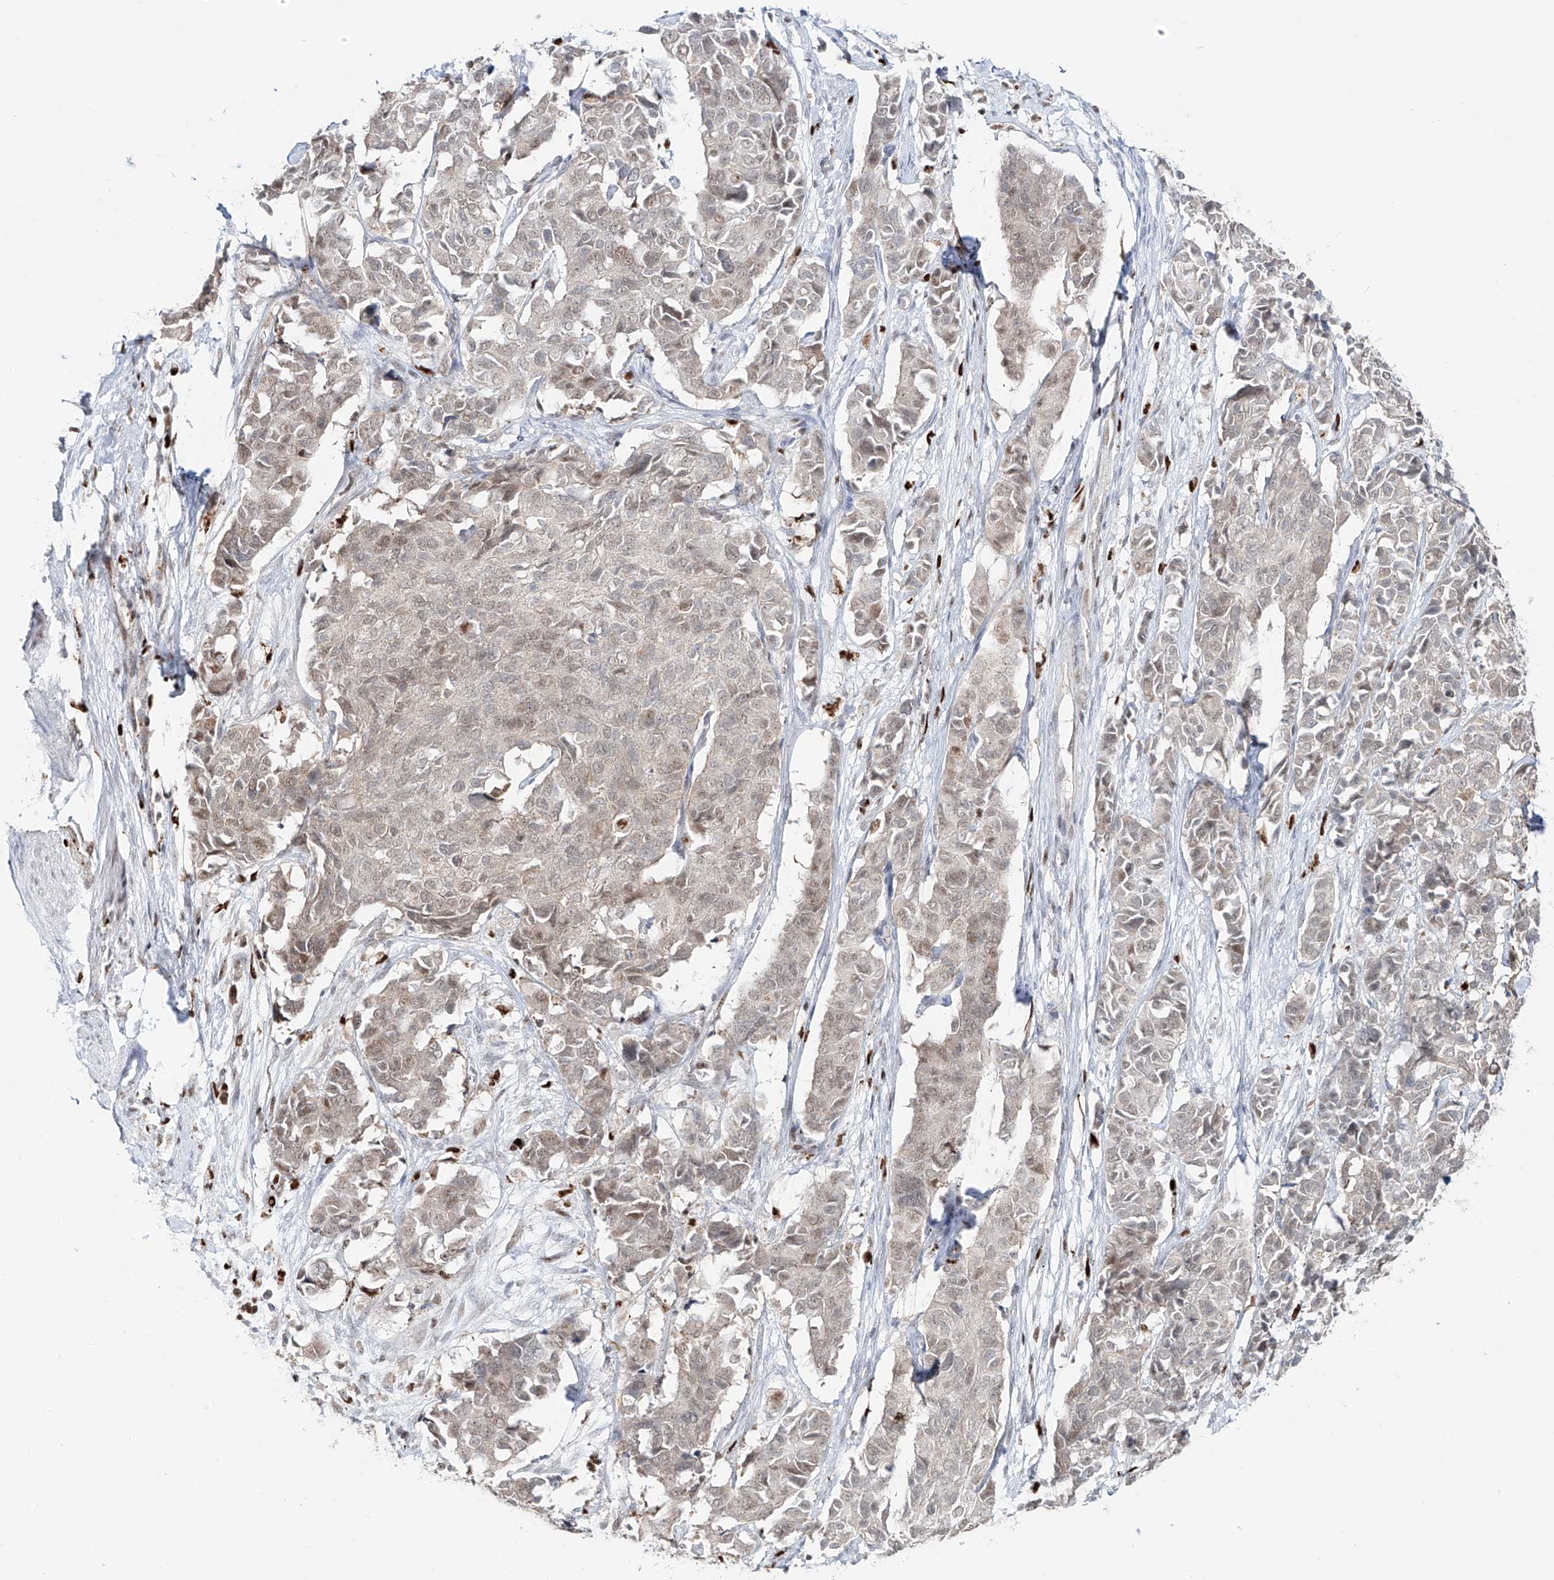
{"staining": {"intensity": "weak", "quantity": "<25%", "location": "nuclear"}, "tissue": "cervical cancer", "cell_type": "Tumor cells", "image_type": "cancer", "snomed": [{"axis": "morphology", "description": "Normal tissue, NOS"}, {"axis": "morphology", "description": "Squamous cell carcinoma, NOS"}, {"axis": "topography", "description": "Cervix"}], "caption": "A high-resolution histopathology image shows immunohistochemistry (IHC) staining of squamous cell carcinoma (cervical), which exhibits no significant staining in tumor cells.", "gene": "DZIP1L", "patient": {"sex": "female", "age": 35}}